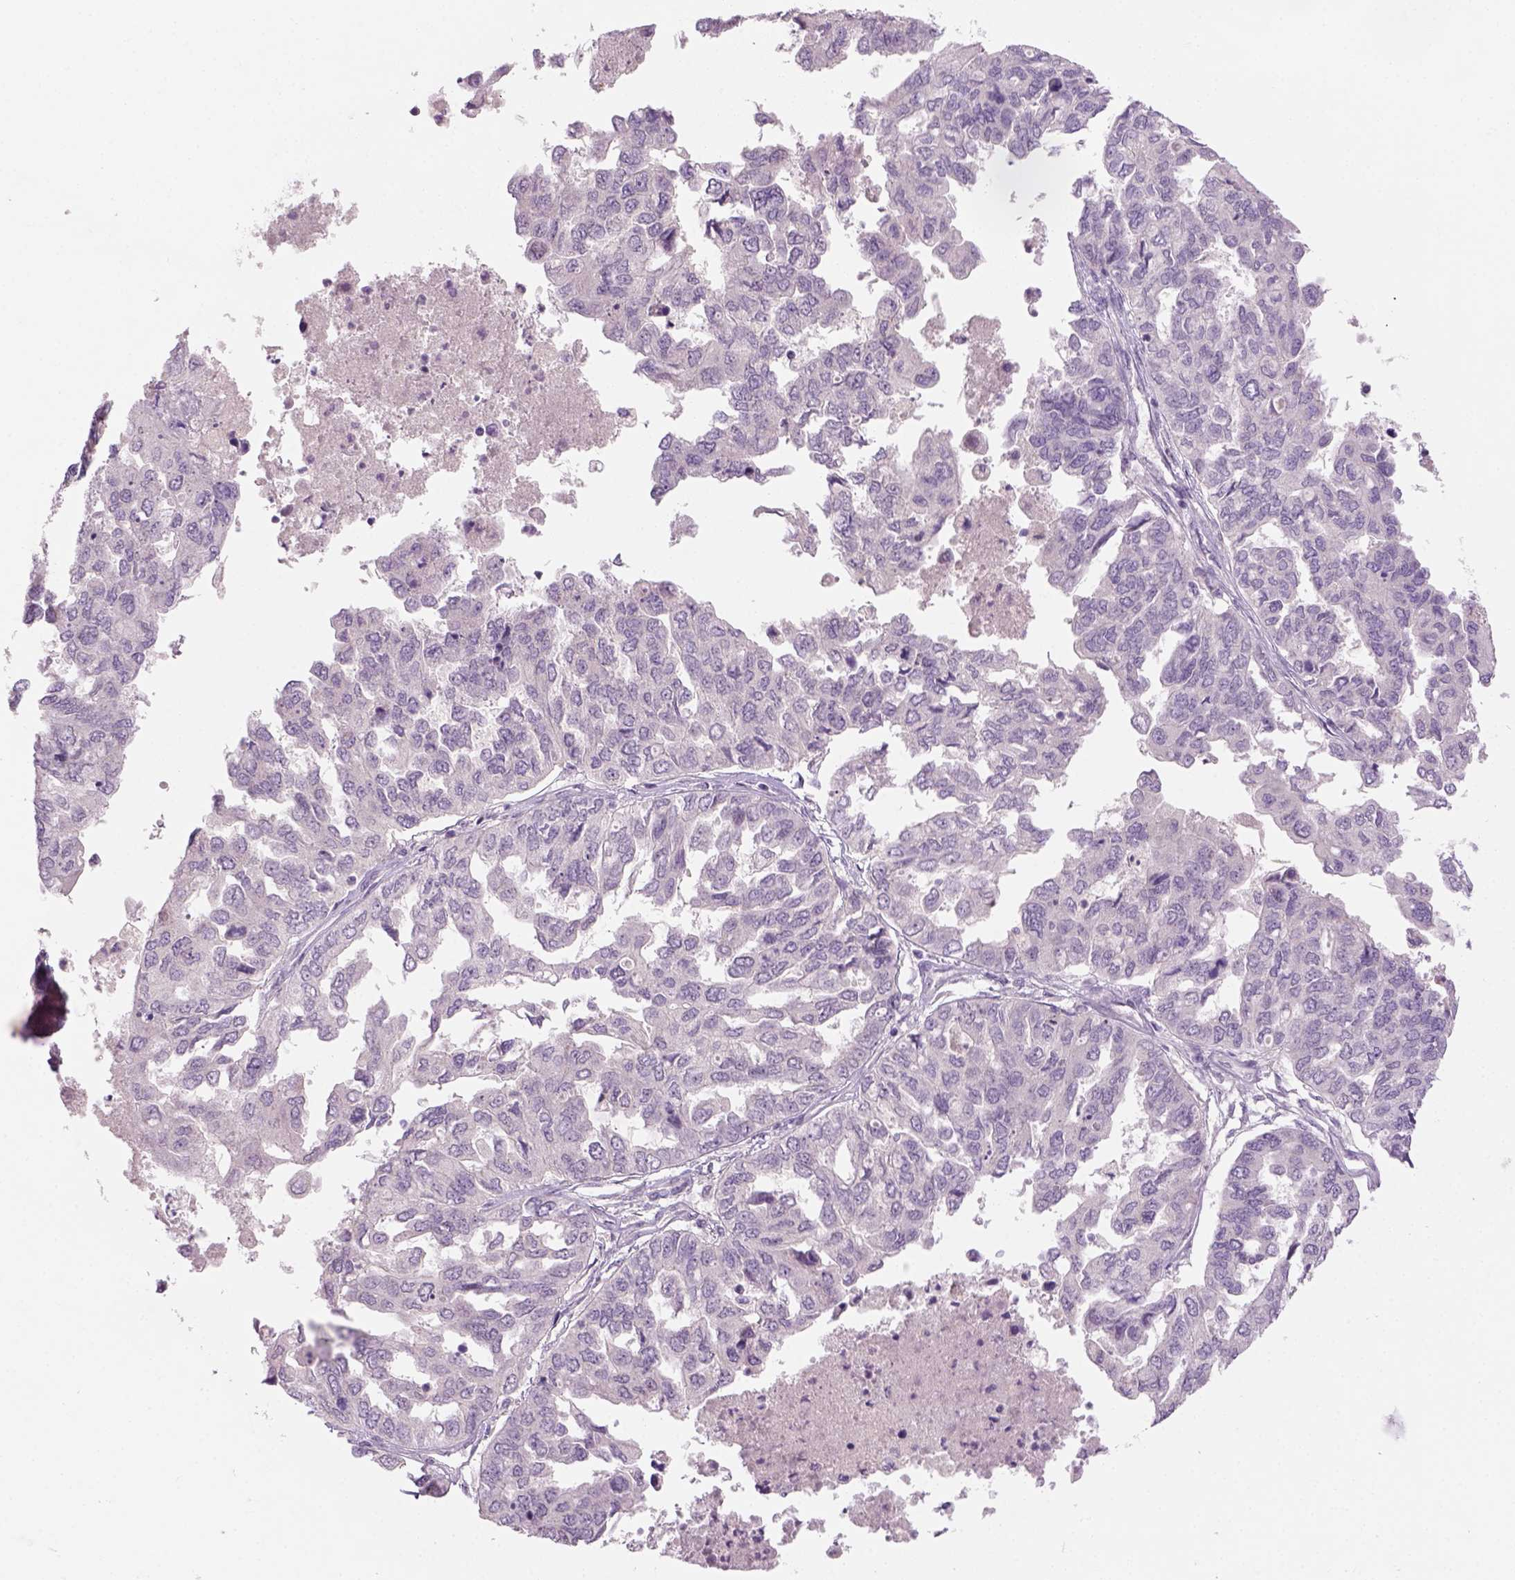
{"staining": {"intensity": "negative", "quantity": "none", "location": "none"}, "tissue": "ovarian cancer", "cell_type": "Tumor cells", "image_type": "cancer", "snomed": [{"axis": "morphology", "description": "Cystadenocarcinoma, serous, NOS"}, {"axis": "topography", "description": "Ovary"}], "caption": "Ovarian cancer (serous cystadenocarcinoma) stained for a protein using immunohistochemistry (IHC) reveals no staining tumor cells.", "gene": "GFI1B", "patient": {"sex": "female", "age": 53}}